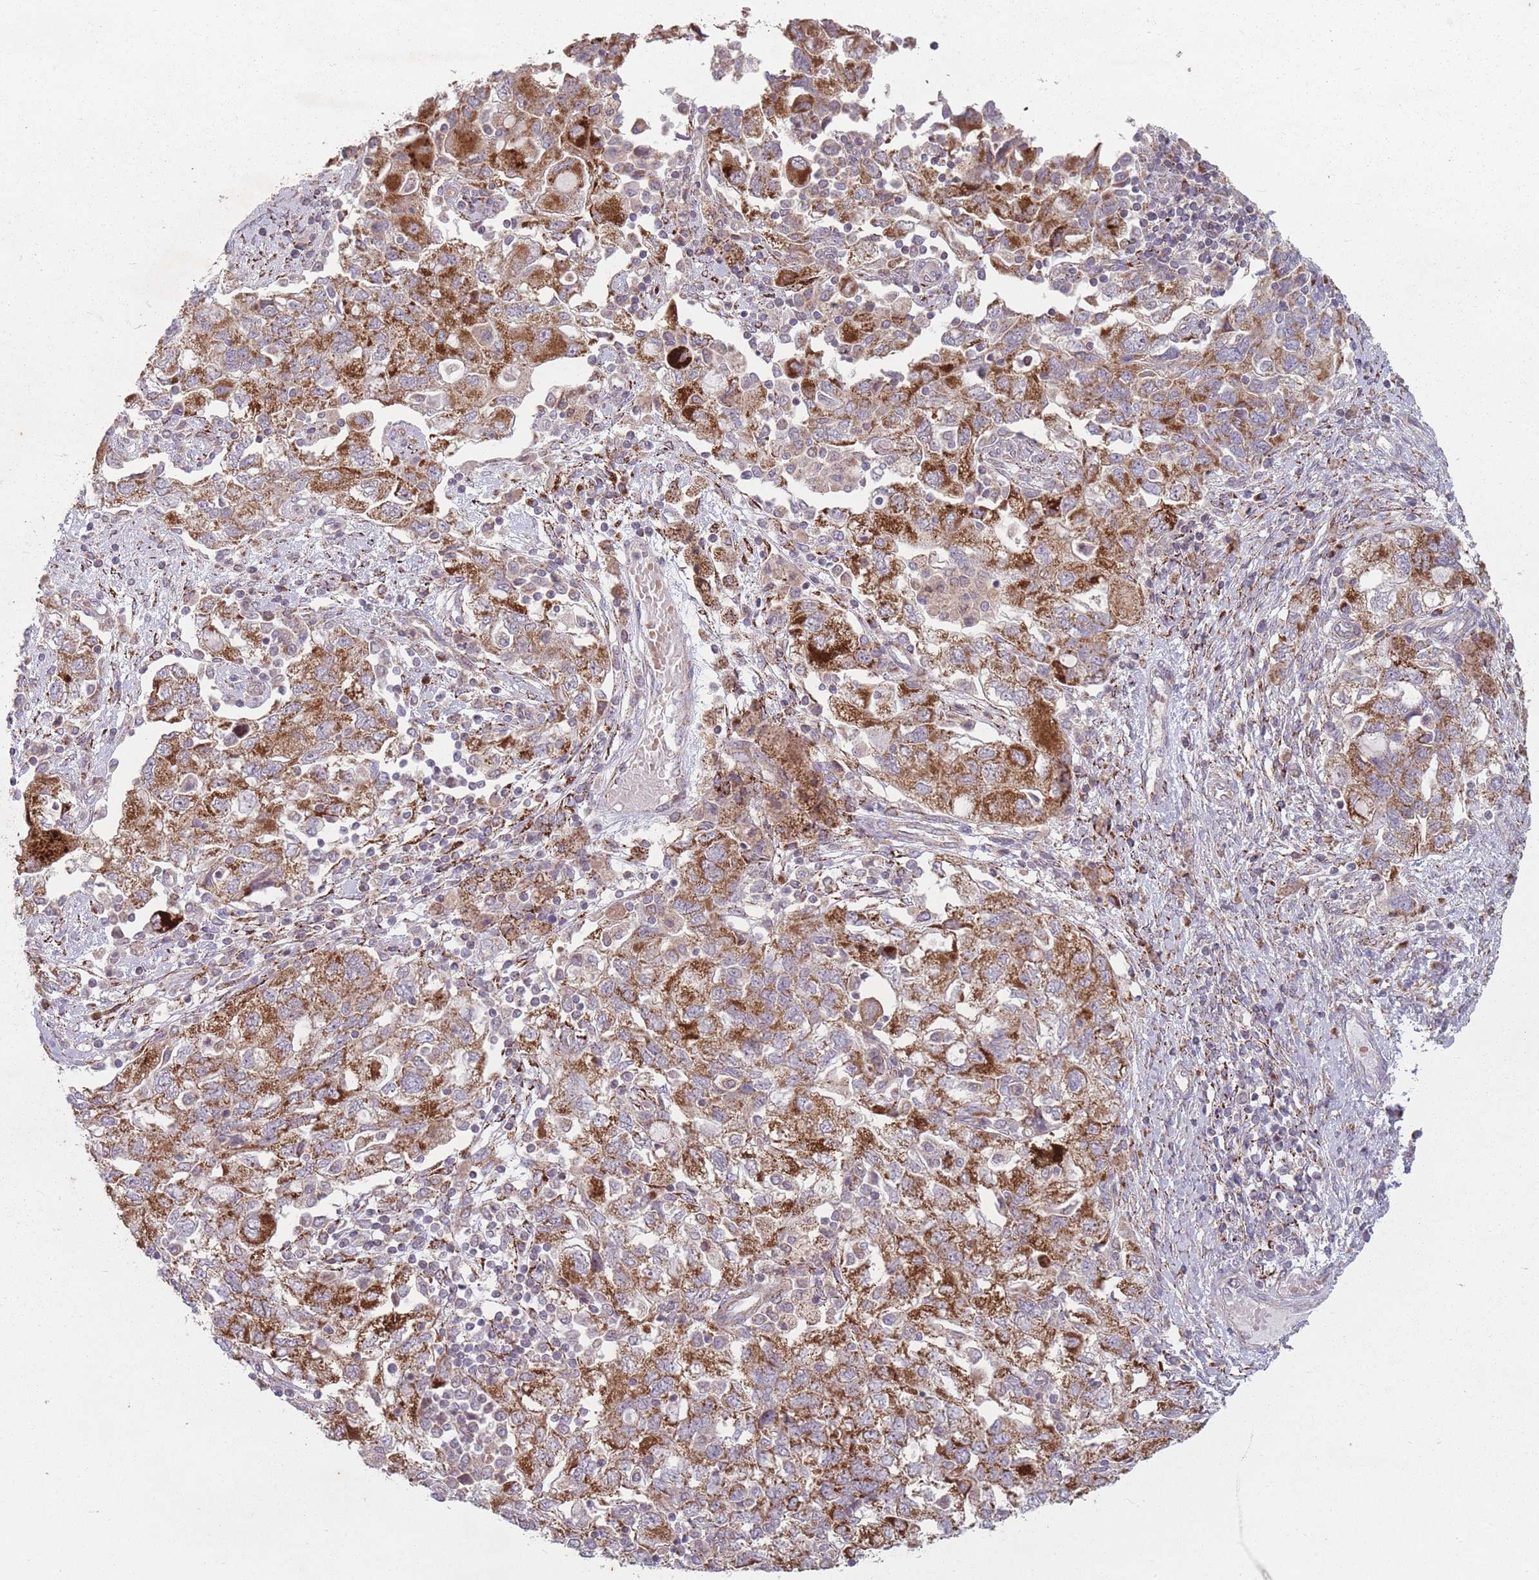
{"staining": {"intensity": "strong", "quantity": ">75%", "location": "cytoplasmic/membranous"}, "tissue": "ovarian cancer", "cell_type": "Tumor cells", "image_type": "cancer", "snomed": [{"axis": "morphology", "description": "Carcinoma, NOS"}, {"axis": "morphology", "description": "Cystadenocarcinoma, serous, NOS"}, {"axis": "topography", "description": "Ovary"}], "caption": "Protein staining of ovarian carcinoma tissue reveals strong cytoplasmic/membranous expression in approximately >75% of tumor cells.", "gene": "OR10Q1", "patient": {"sex": "female", "age": 69}}